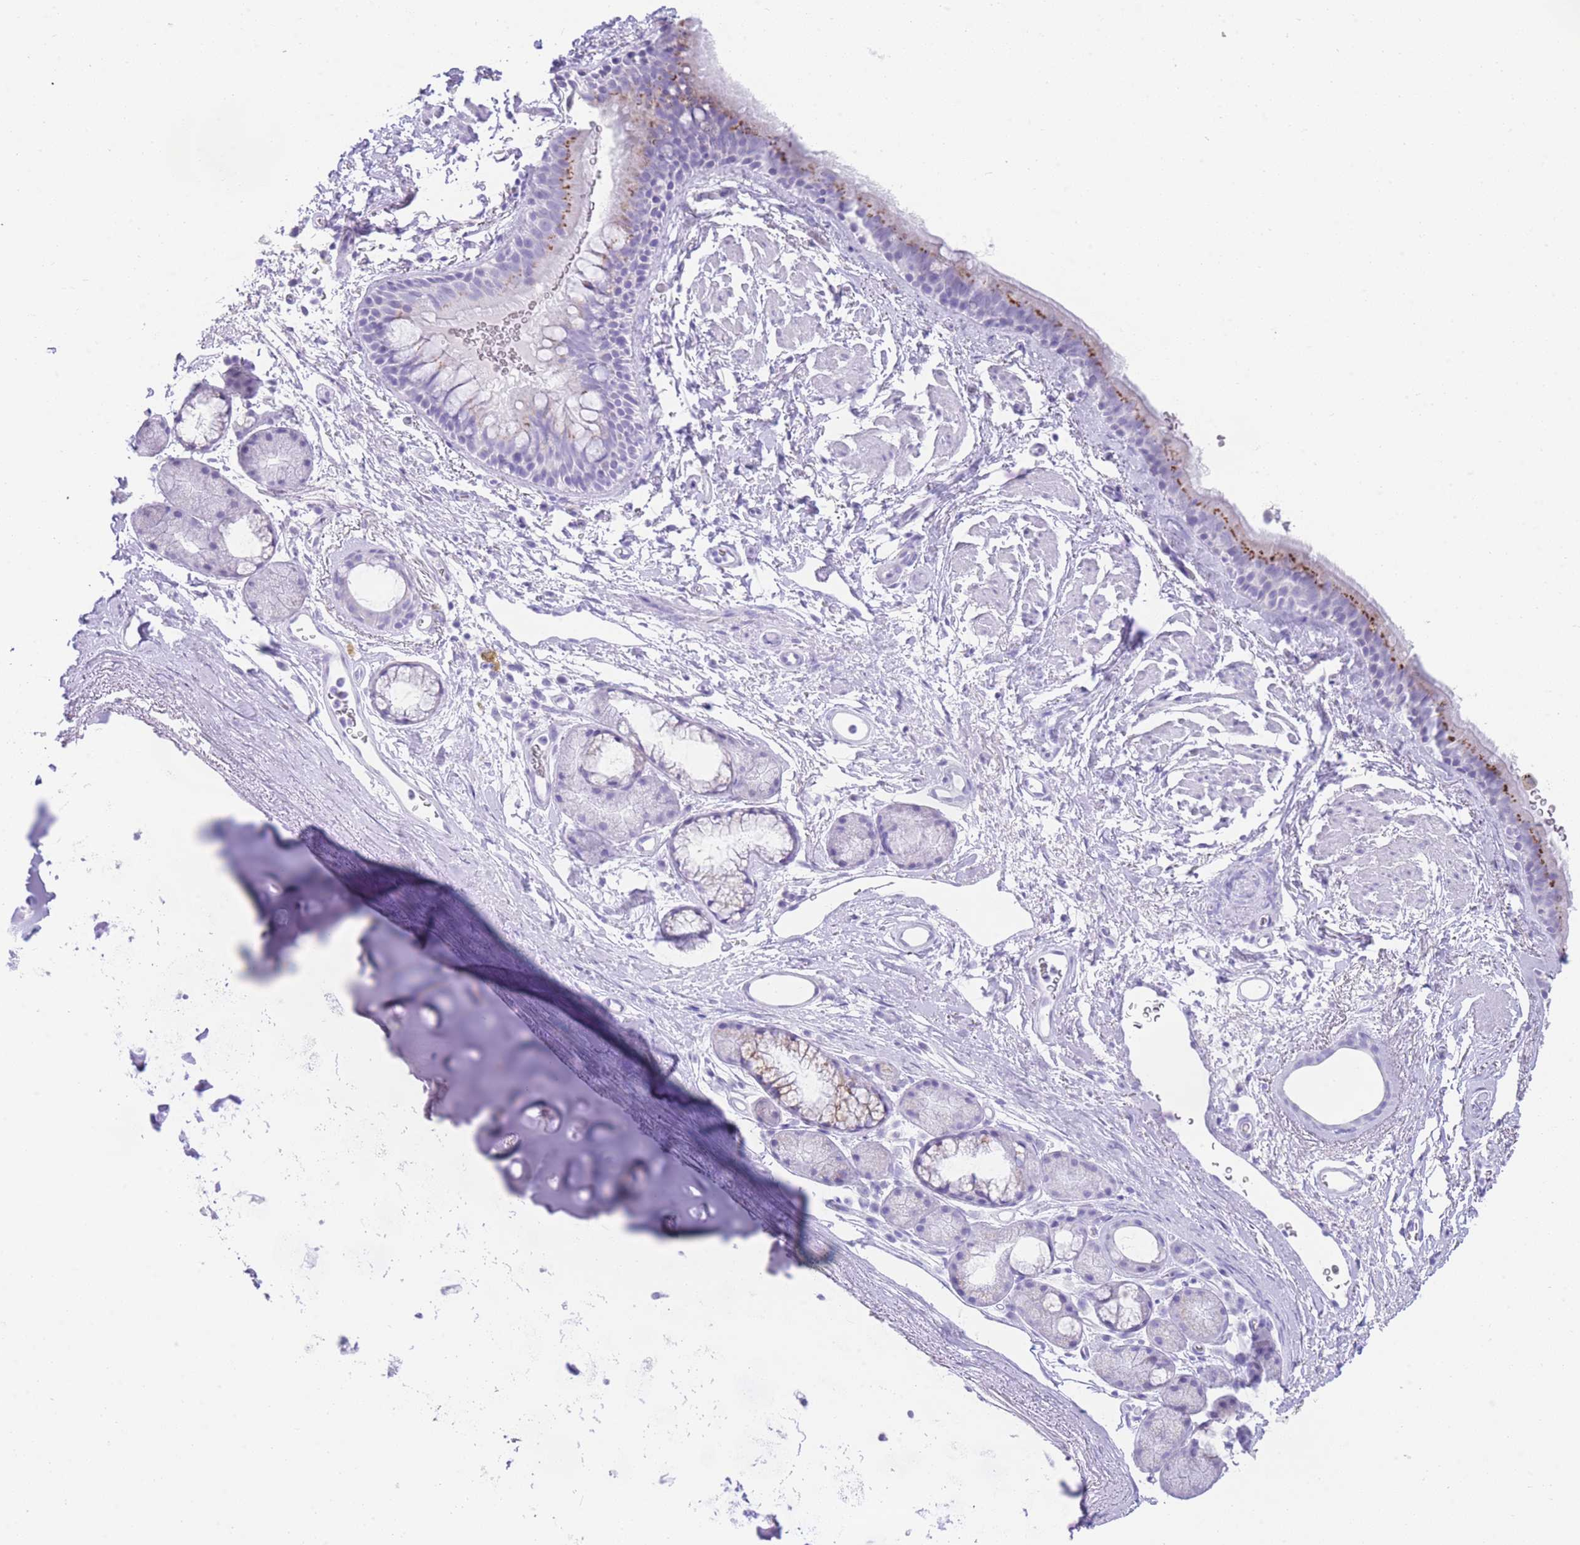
{"staining": {"intensity": "moderate", "quantity": "25%-75%", "location": "cytoplasmic/membranous"}, "tissue": "bronchus", "cell_type": "Respiratory epithelial cells", "image_type": "normal", "snomed": [{"axis": "morphology", "description": "Normal tissue, NOS"}, {"axis": "topography", "description": "Lymph node"}, {"axis": "topography", "description": "Cartilage tissue"}, {"axis": "topography", "description": "Bronchus"}], "caption": "Brown immunohistochemical staining in unremarkable human bronchus exhibits moderate cytoplasmic/membranous positivity in about 25%-75% of respiratory epithelial cells. (DAB (3,3'-diaminobenzidine) IHC with brightfield microscopy, high magnification).", "gene": "ELOA2", "patient": {"sex": "female", "age": 70}}